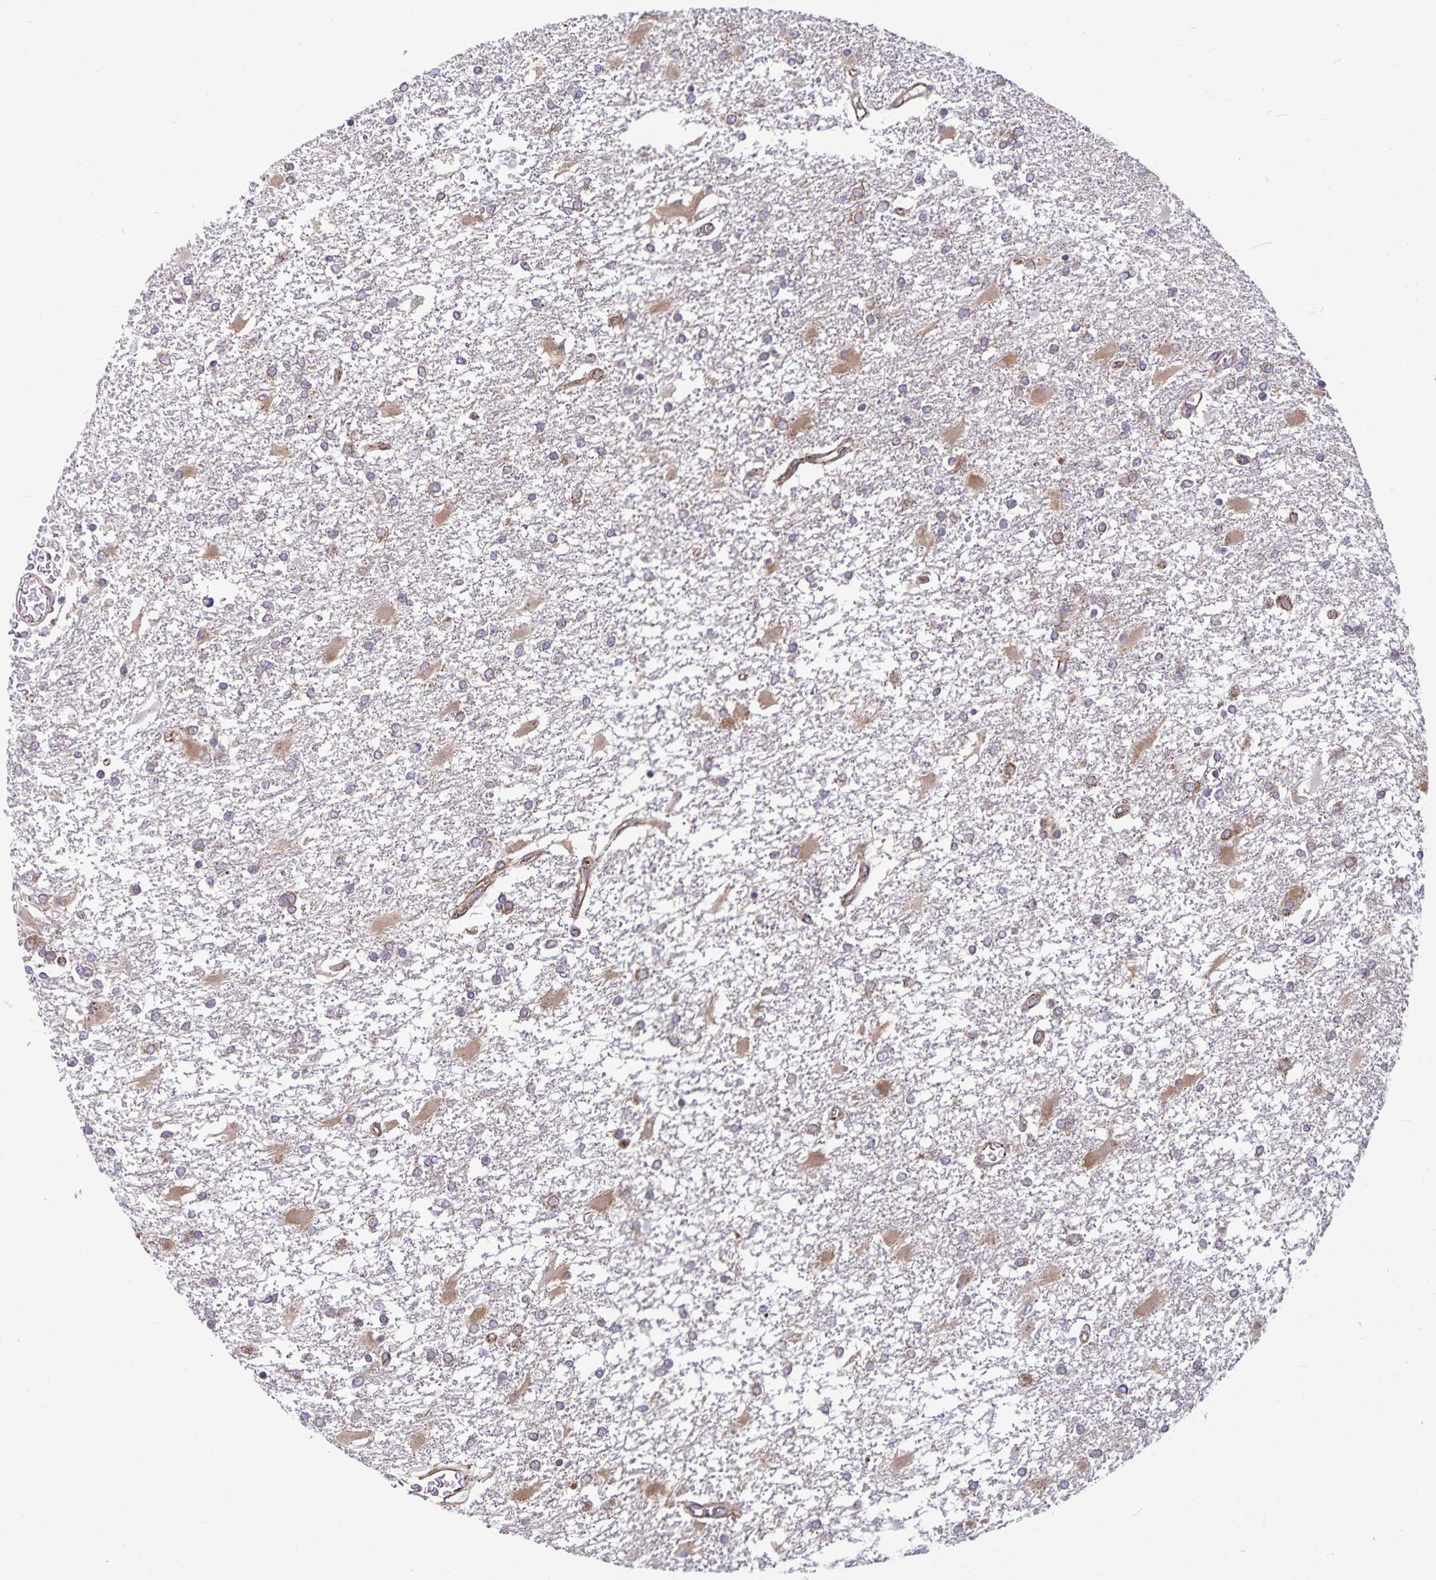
{"staining": {"intensity": "moderate", "quantity": "<25%", "location": "cytoplasmic/membranous"}, "tissue": "glioma", "cell_type": "Tumor cells", "image_type": "cancer", "snomed": [{"axis": "morphology", "description": "Glioma, malignant, High grade"}, {"axis": "topography", "description": "Cerebral cortex"}], "caption": "The photomicrograph demonstrates immunohistochemical staining of malignant glioma (high-grade). There is moderate cytoplasmic/membranous staining is seen in approximately <25% of tumor cells.", "gene": "SEC62", "patient": {"sex": "male", "age": 79}}